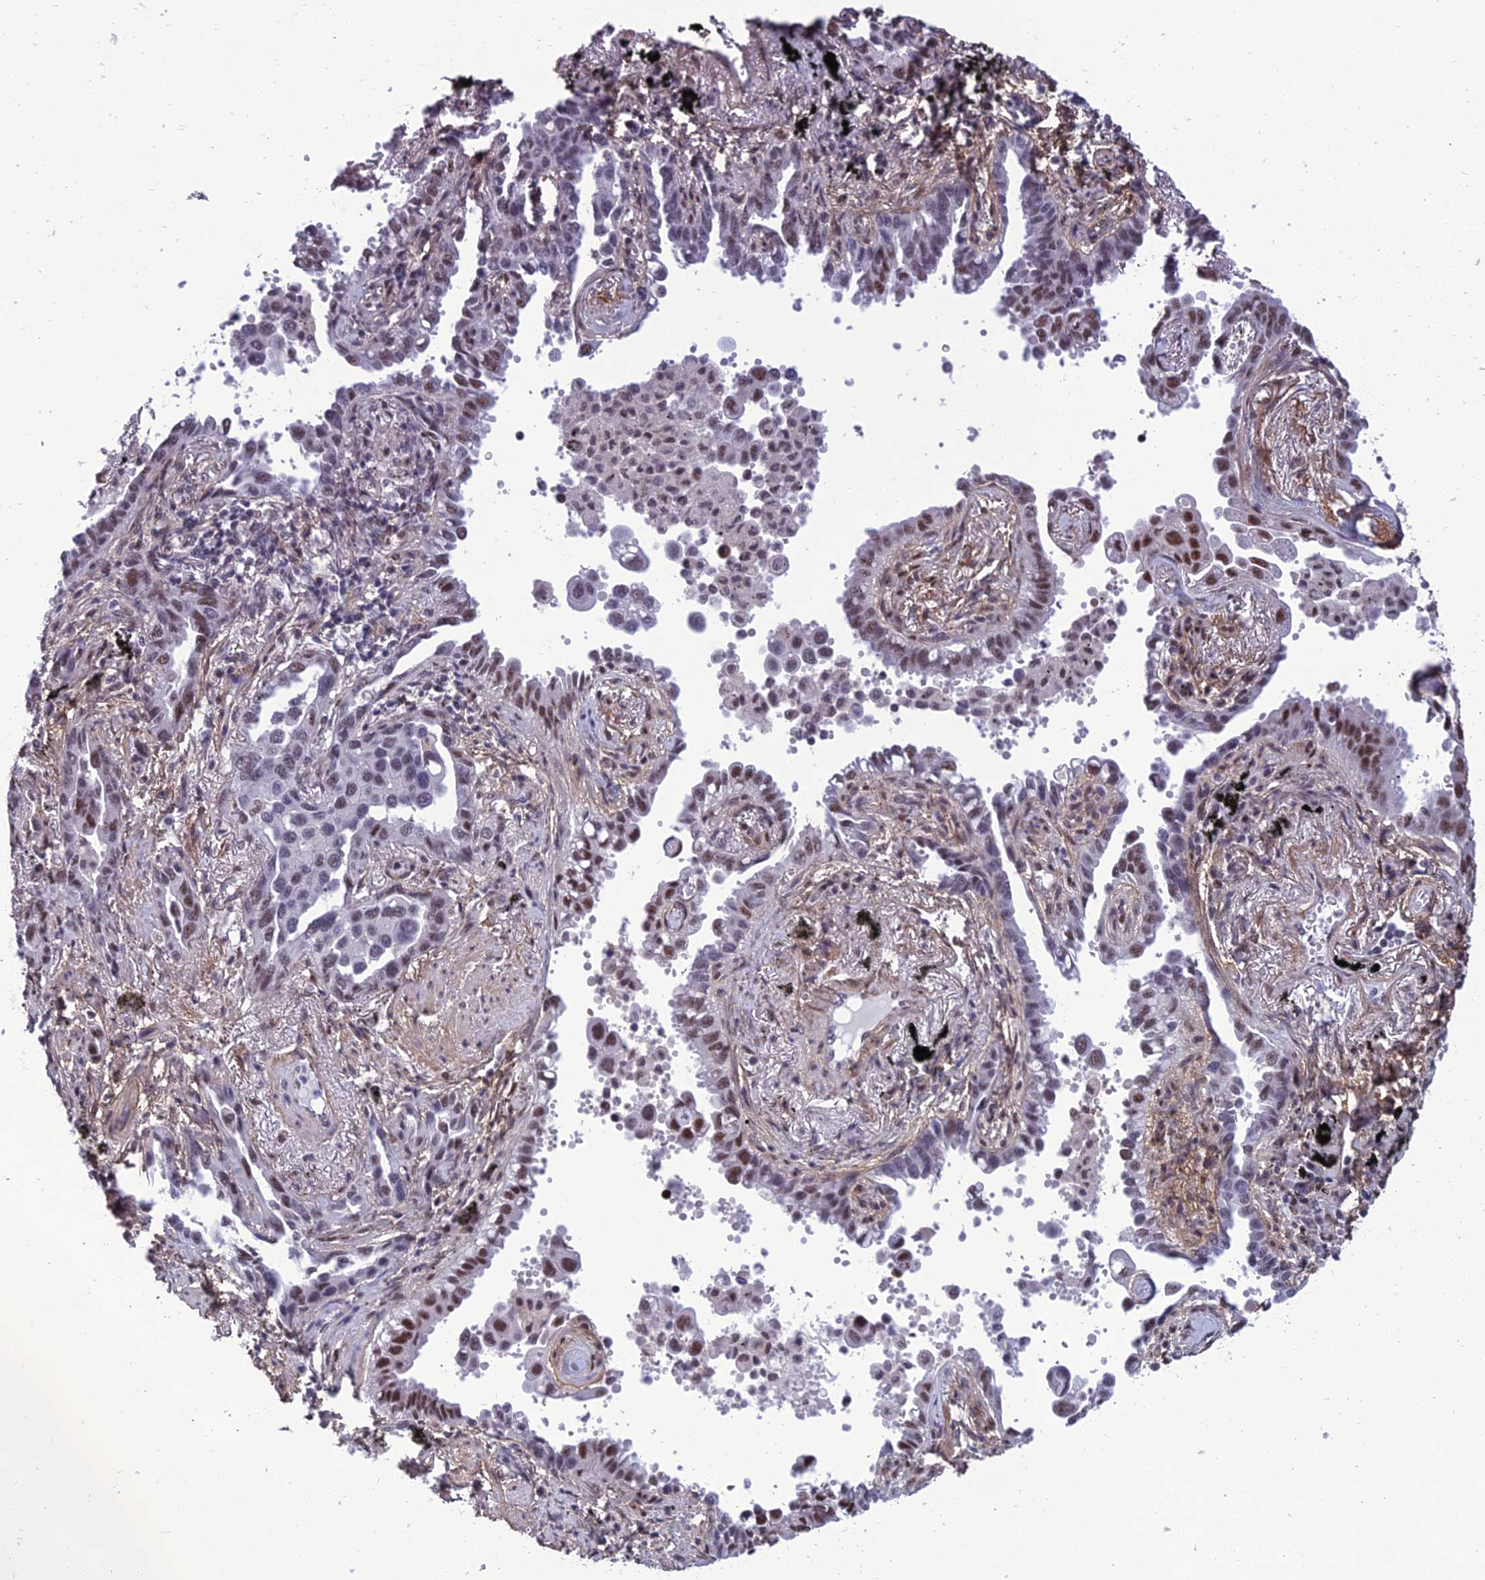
{"staining": {"intensity": "moderate", "quantity": "25%-75%", "location": "nuclear"}, "tissue": "lung cancer", "cell_type": "Tumor cells", "image_type": "cancer", "snomed": [{"axis": "morphology", "description": "Adenocarcinoma, NOS"}, {"axis": "topography", "description": "Lung"}], "caption": "Human lung cancer (adenocarcinoma) stained for a protein (brown) exhibits moderate nuclear positive positivity in about 25%-75% of tumor cells.", "gene": "RSRC1", "patient": {"sex": "male", "age": 67}}